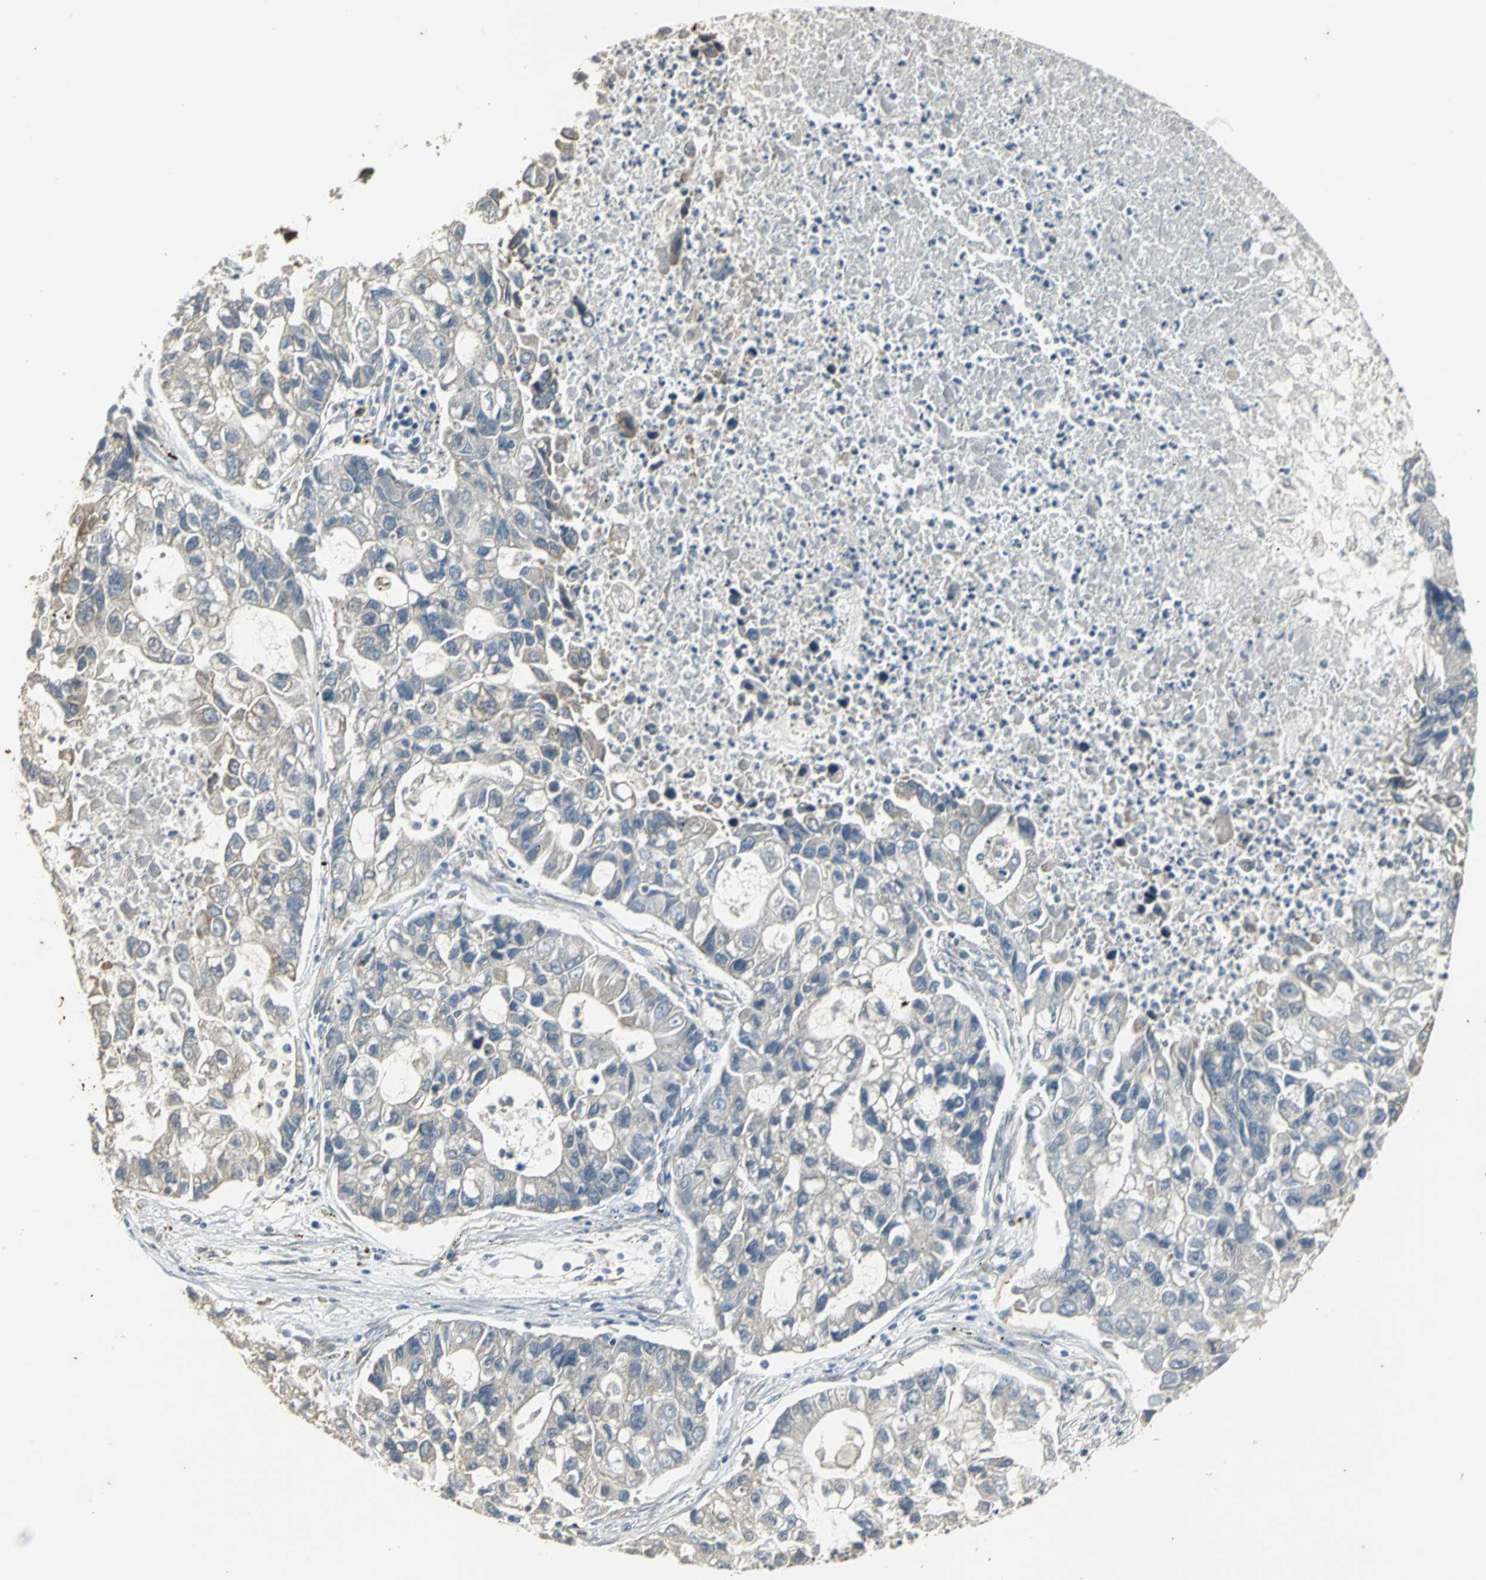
{"staining": {"intensity": "negative", "quantity": "none", "location": "none"}, "tissue": "lung cancer", "cell_type": "Tumor cells", "image_type": "cancer", "snomed": [{"axis": "morphology", "description": "Adenocarcinoma, NOS"}, {"axis": "topography", "description": "Lung"}], "caption": "Histopathology image shows no significant protein expression in tumor cells of lung cancer (adenocarcinoma).", "gene": "NOTCH3", "patient": {"sex": "female", "age": 51}}